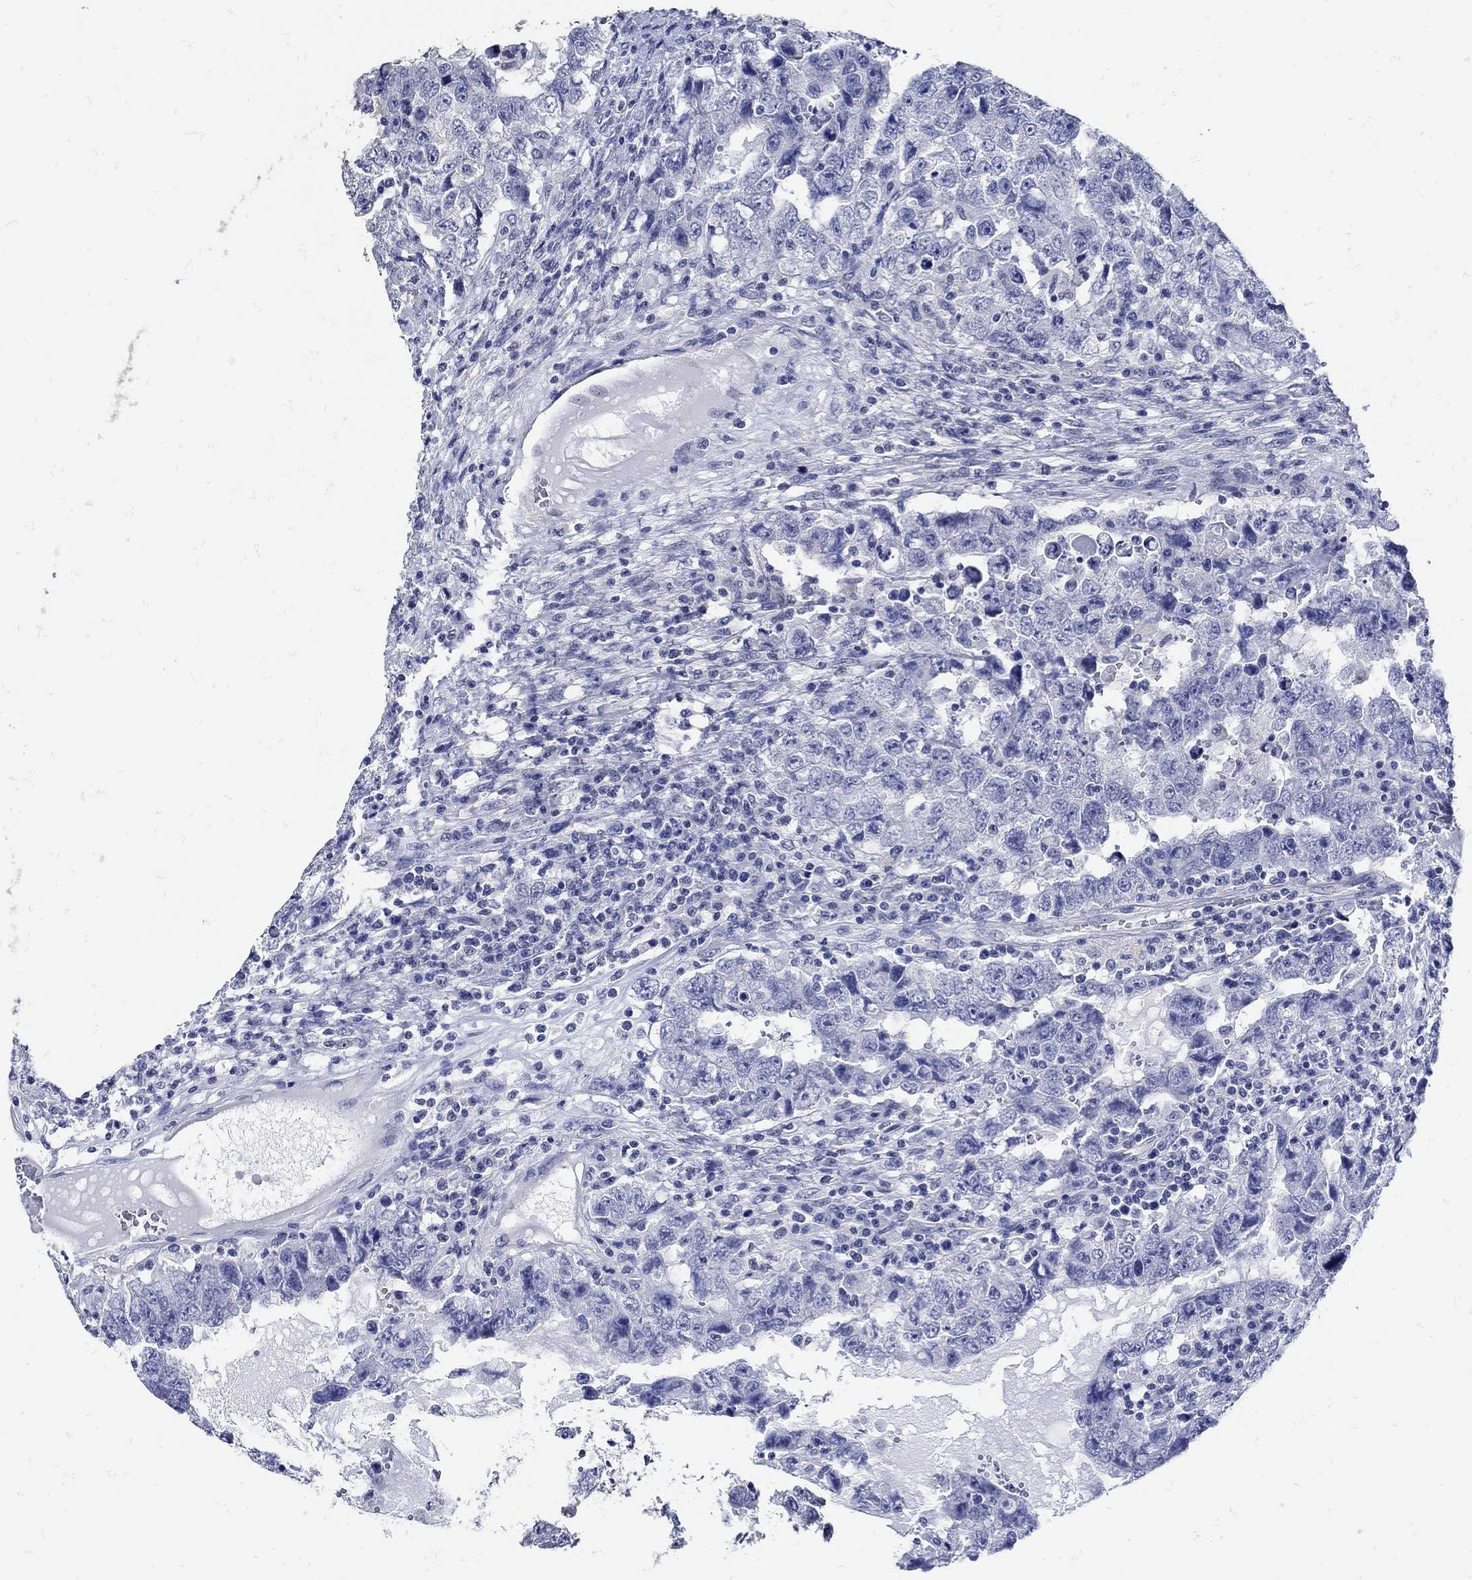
{"staining": {"intensity": "negative", "quantity": "none", "location": "none"}, "tissue": "testis cancer", "cell_type": "Tumor cells", "image_type": "cancer", "snomed": [{"axis": "morphology", "description": "Carcinoma, Embryonal, NOS"}, {"axis": "topography", "description": "Testis"}], "caption": "Immunohistochemistry of testis embryonal carcinoma demonstrates no staining in tumor cells.", "gene": "KCNN3", "patient": {"sex": "male", "age": 26}}